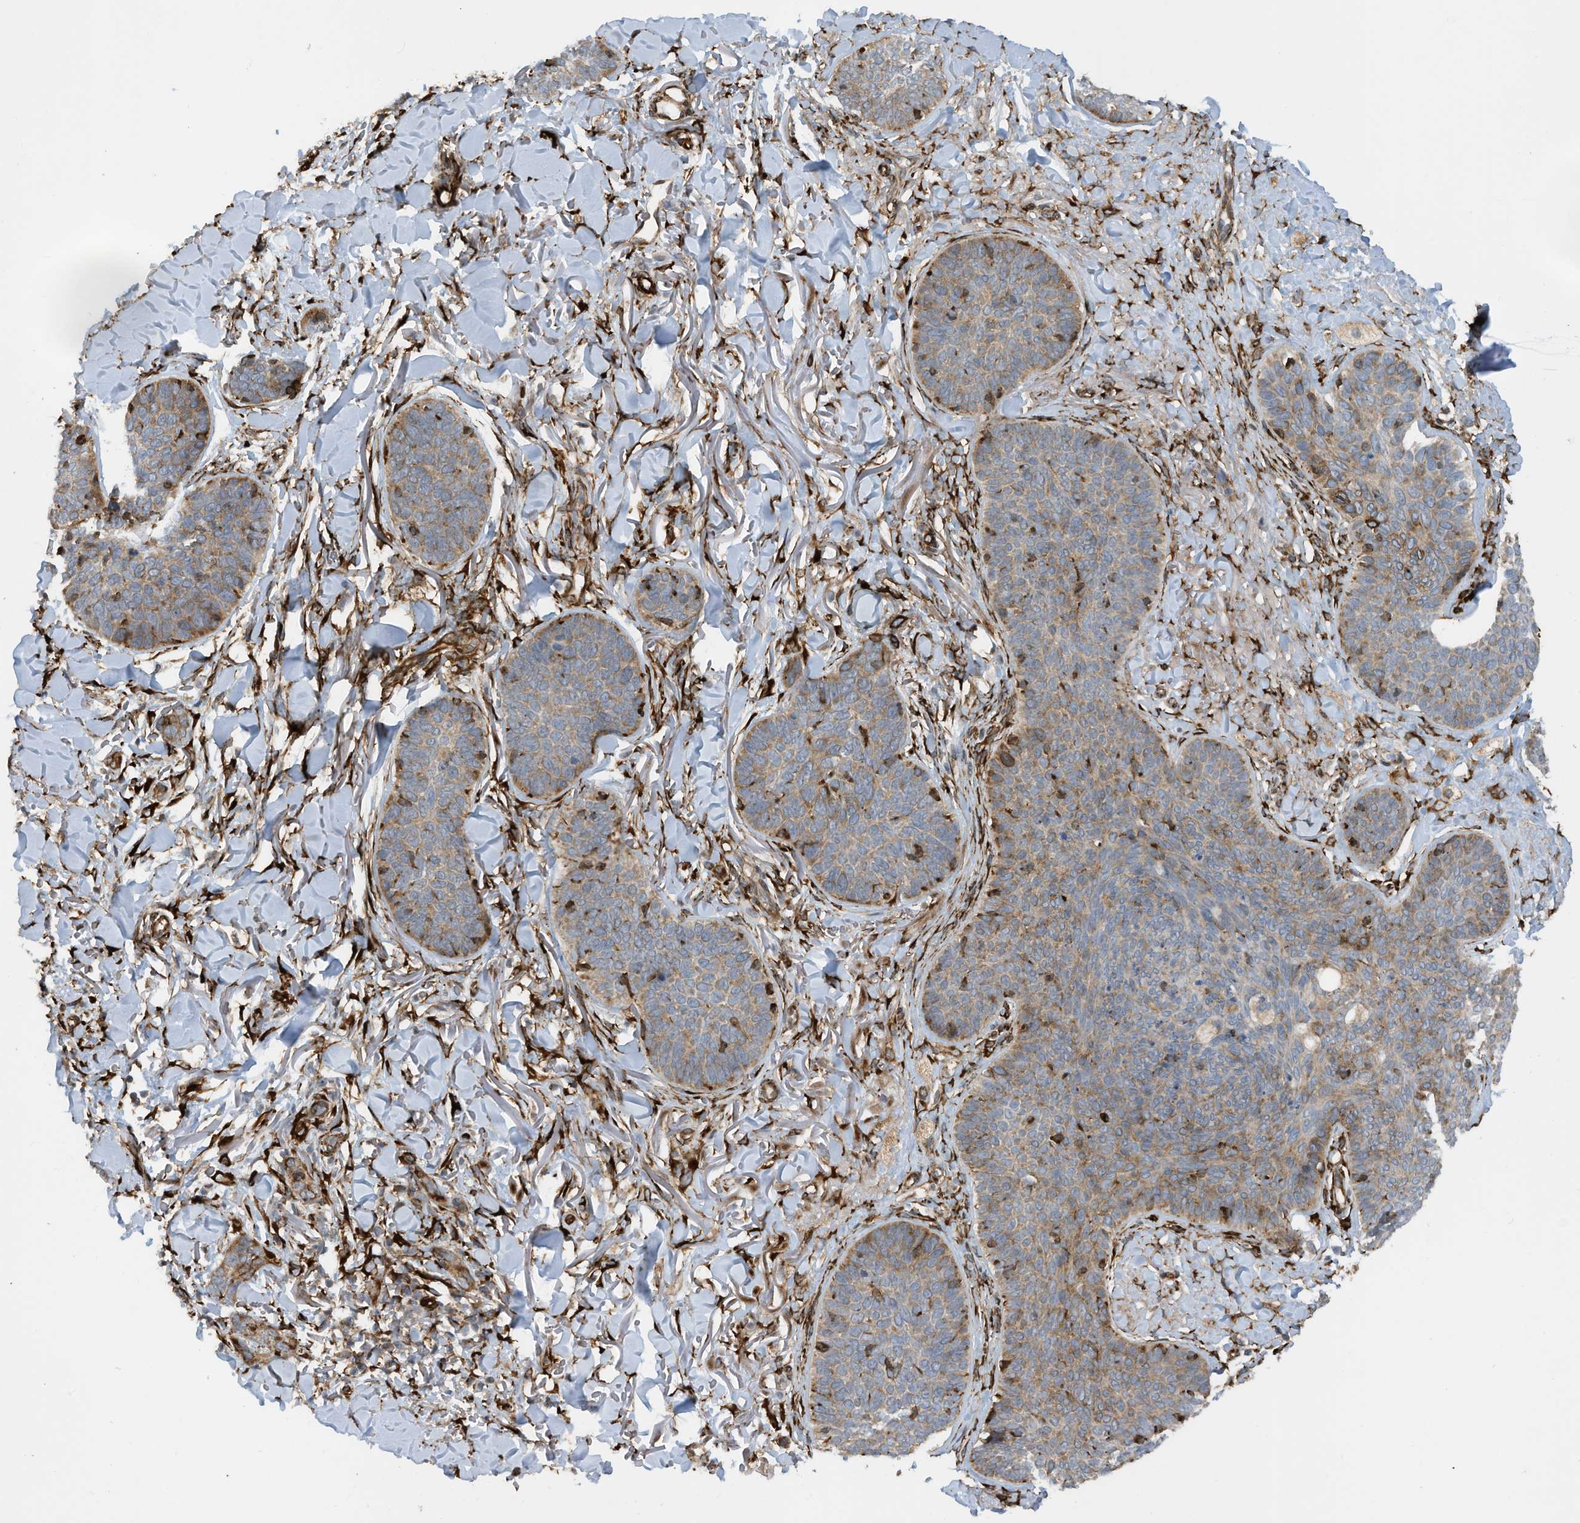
{"staining": {"intensity": "weak", "quantity": "25%-75%", "location": "cytoplasmic/membranous"}, "tissue": "skin cancer", "cell_type": "Tumor cells", "image_type": "cancer", "snomed": [{"axis": "morphology", "description": "Basal cell carcinoma"}, {"axis": "topography", "description": "Skin"}], "caption": "Skin basal cell carcinoma stained for a protein displays weak cytoplasmic/membranous positivity in tumor cells. The protein of interest is shown in brown color, while the nuclei are stained blue.", "gene": "ZBTB45", "patient": {"sex": "male", "age": 85}}